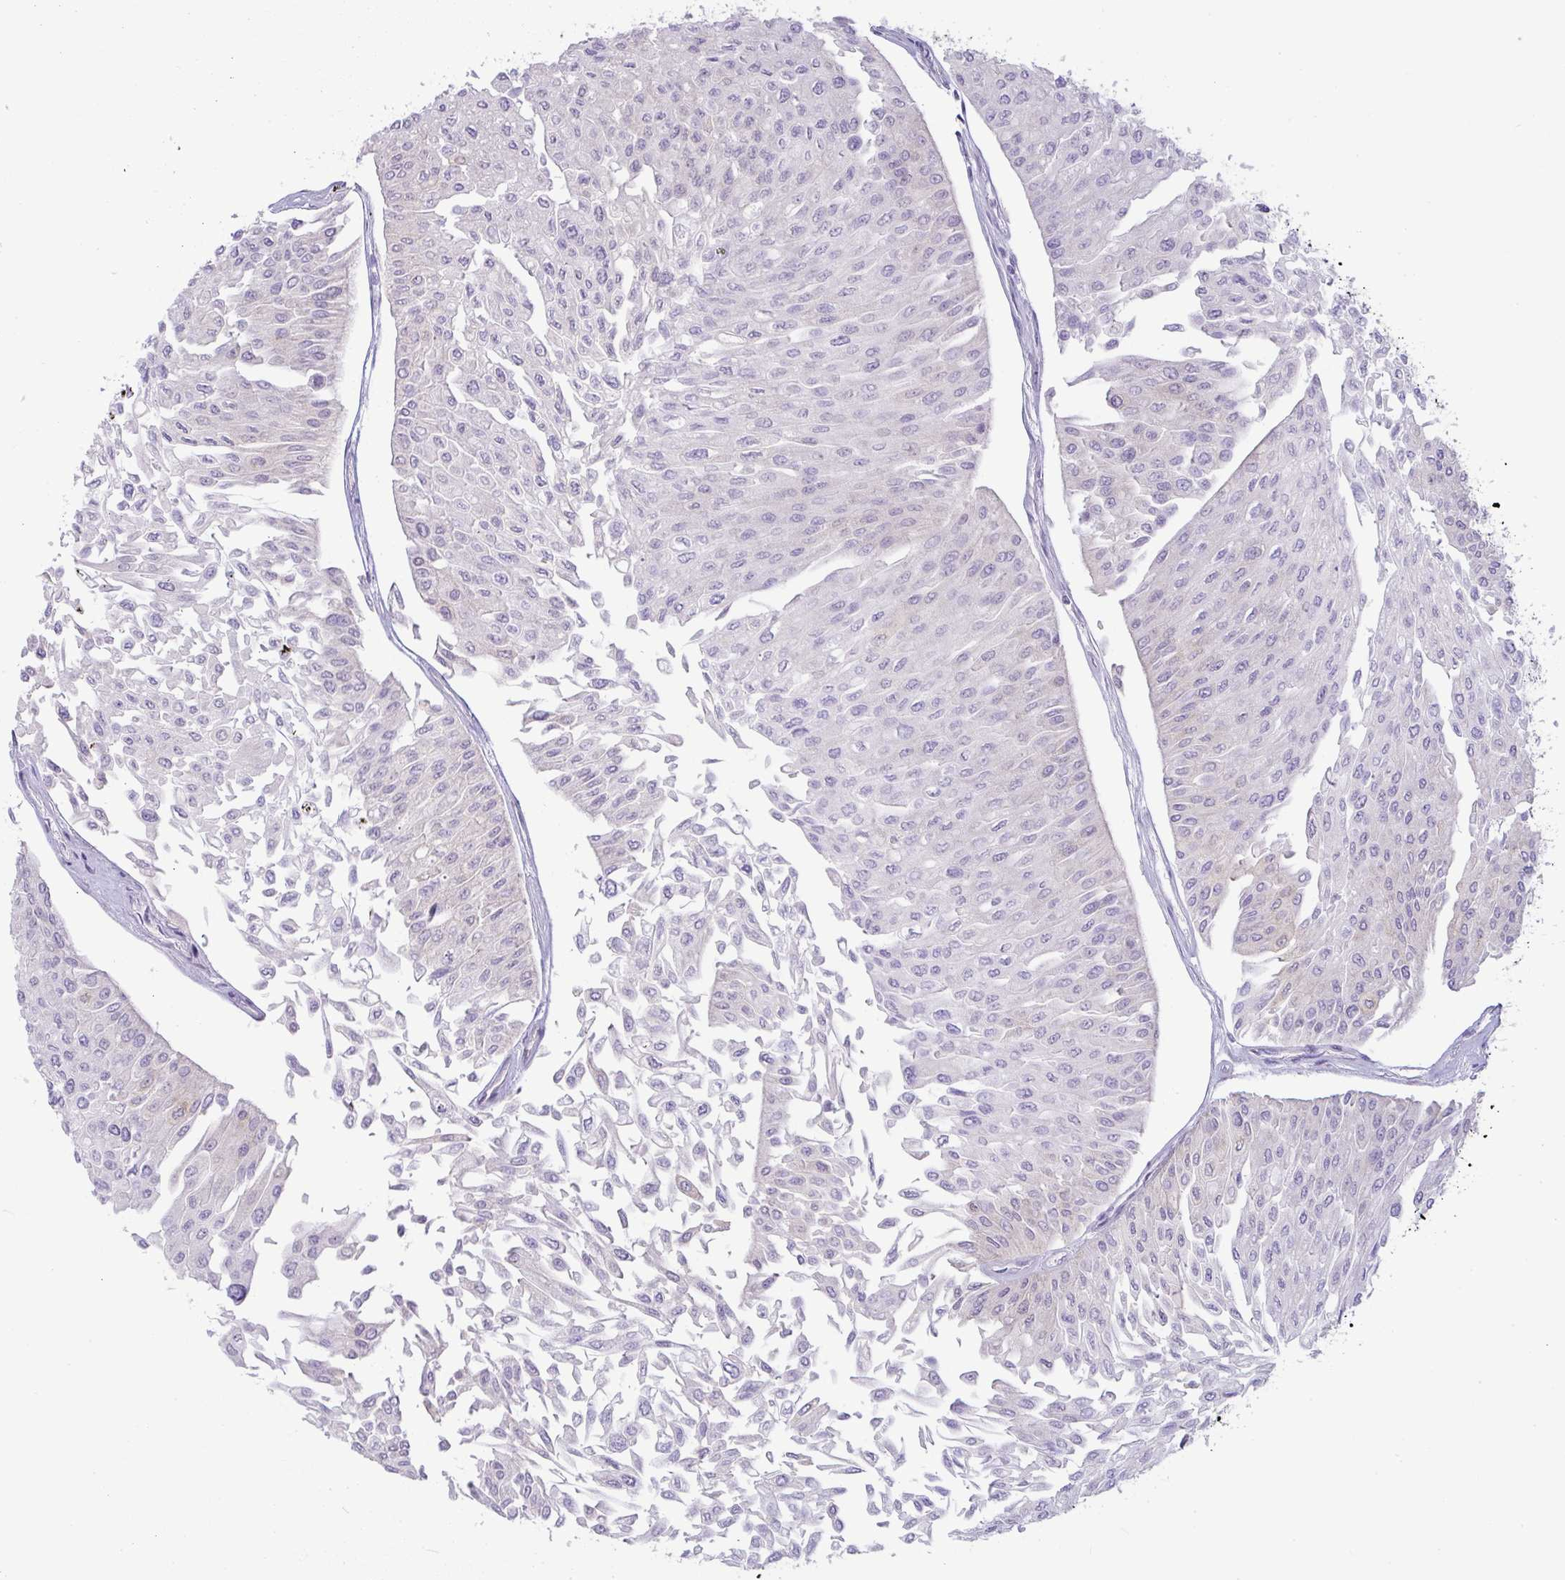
{"staining": {"intensity": "negative", "quantity": "none", "location": "none"}, "tissue": "urothelial cancer", "cell_type": "Tumor cells", "image_type": "cancer", "snomed": [{"axis": "morphology", "description": "Urothelial carcinoma, Low grade"}, {"axis": "topography", "description": "Urinary bladder"}], "caption": "This is a histopathology image of immunohistochemistry (IHC) staining of low-grade urothelial carcinoma, which shows no staining in tumor cells.", "gene": "LIPE", "patient": {"sex": "male", "age": 67}}